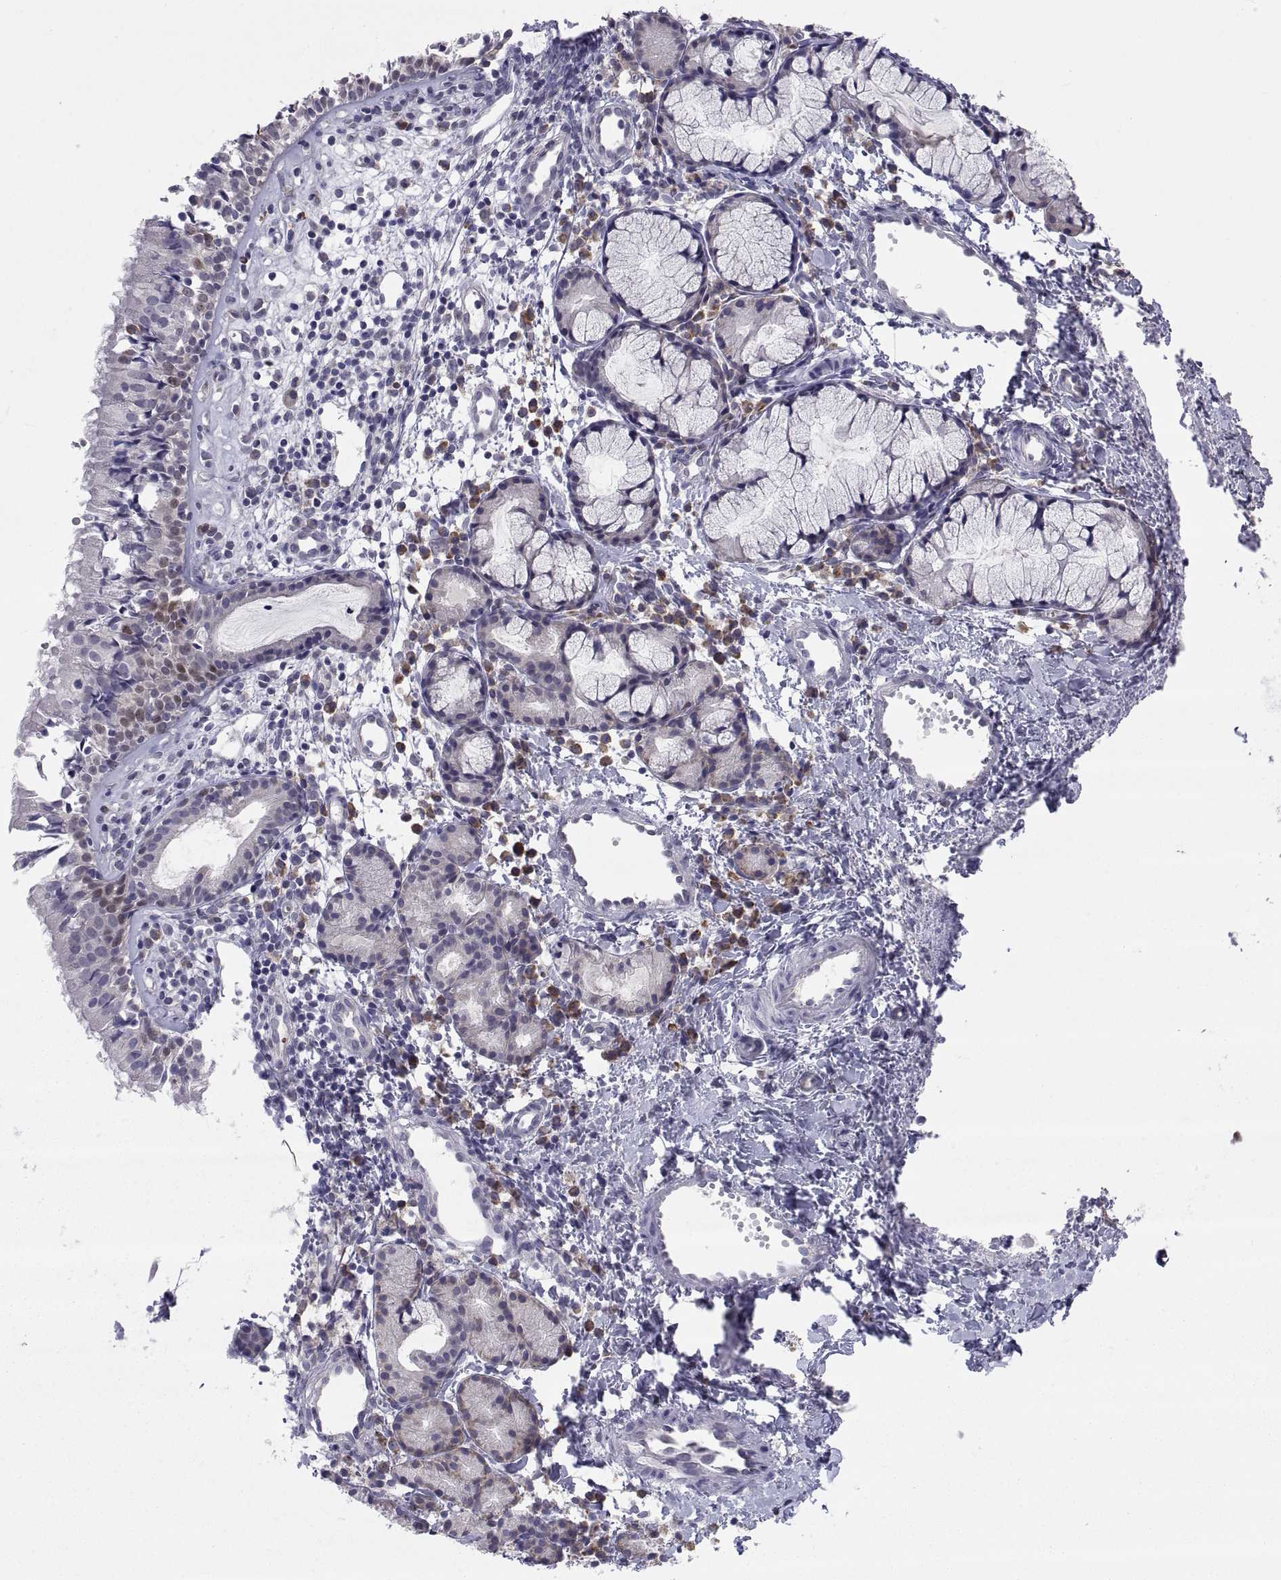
{"staining": {"intensity": "weak", "quantity": "<25%", "location": "nuclear"}, "tissue": "nasopharynx", "cell_type": "Respiratory epithelial cells", "image_type": "normal", "snomed": [{"axis": "morphology", "description": "Normal tissue, NOS"}, {"axis": "topography", "description": "Nasopharynx"}], "caption": "Immunohistochemistry photomicrograph of normal nasopharynx: human nasopharynx stained with DAB displays no significant protein staining in respiratory epithelial cells. (Brightfield microscopy of DAB (3,3'-diaminobenzidine) IHC at high magnification).", "gene": "PKP1", "patient": {"sex": "male", "age": 9}}